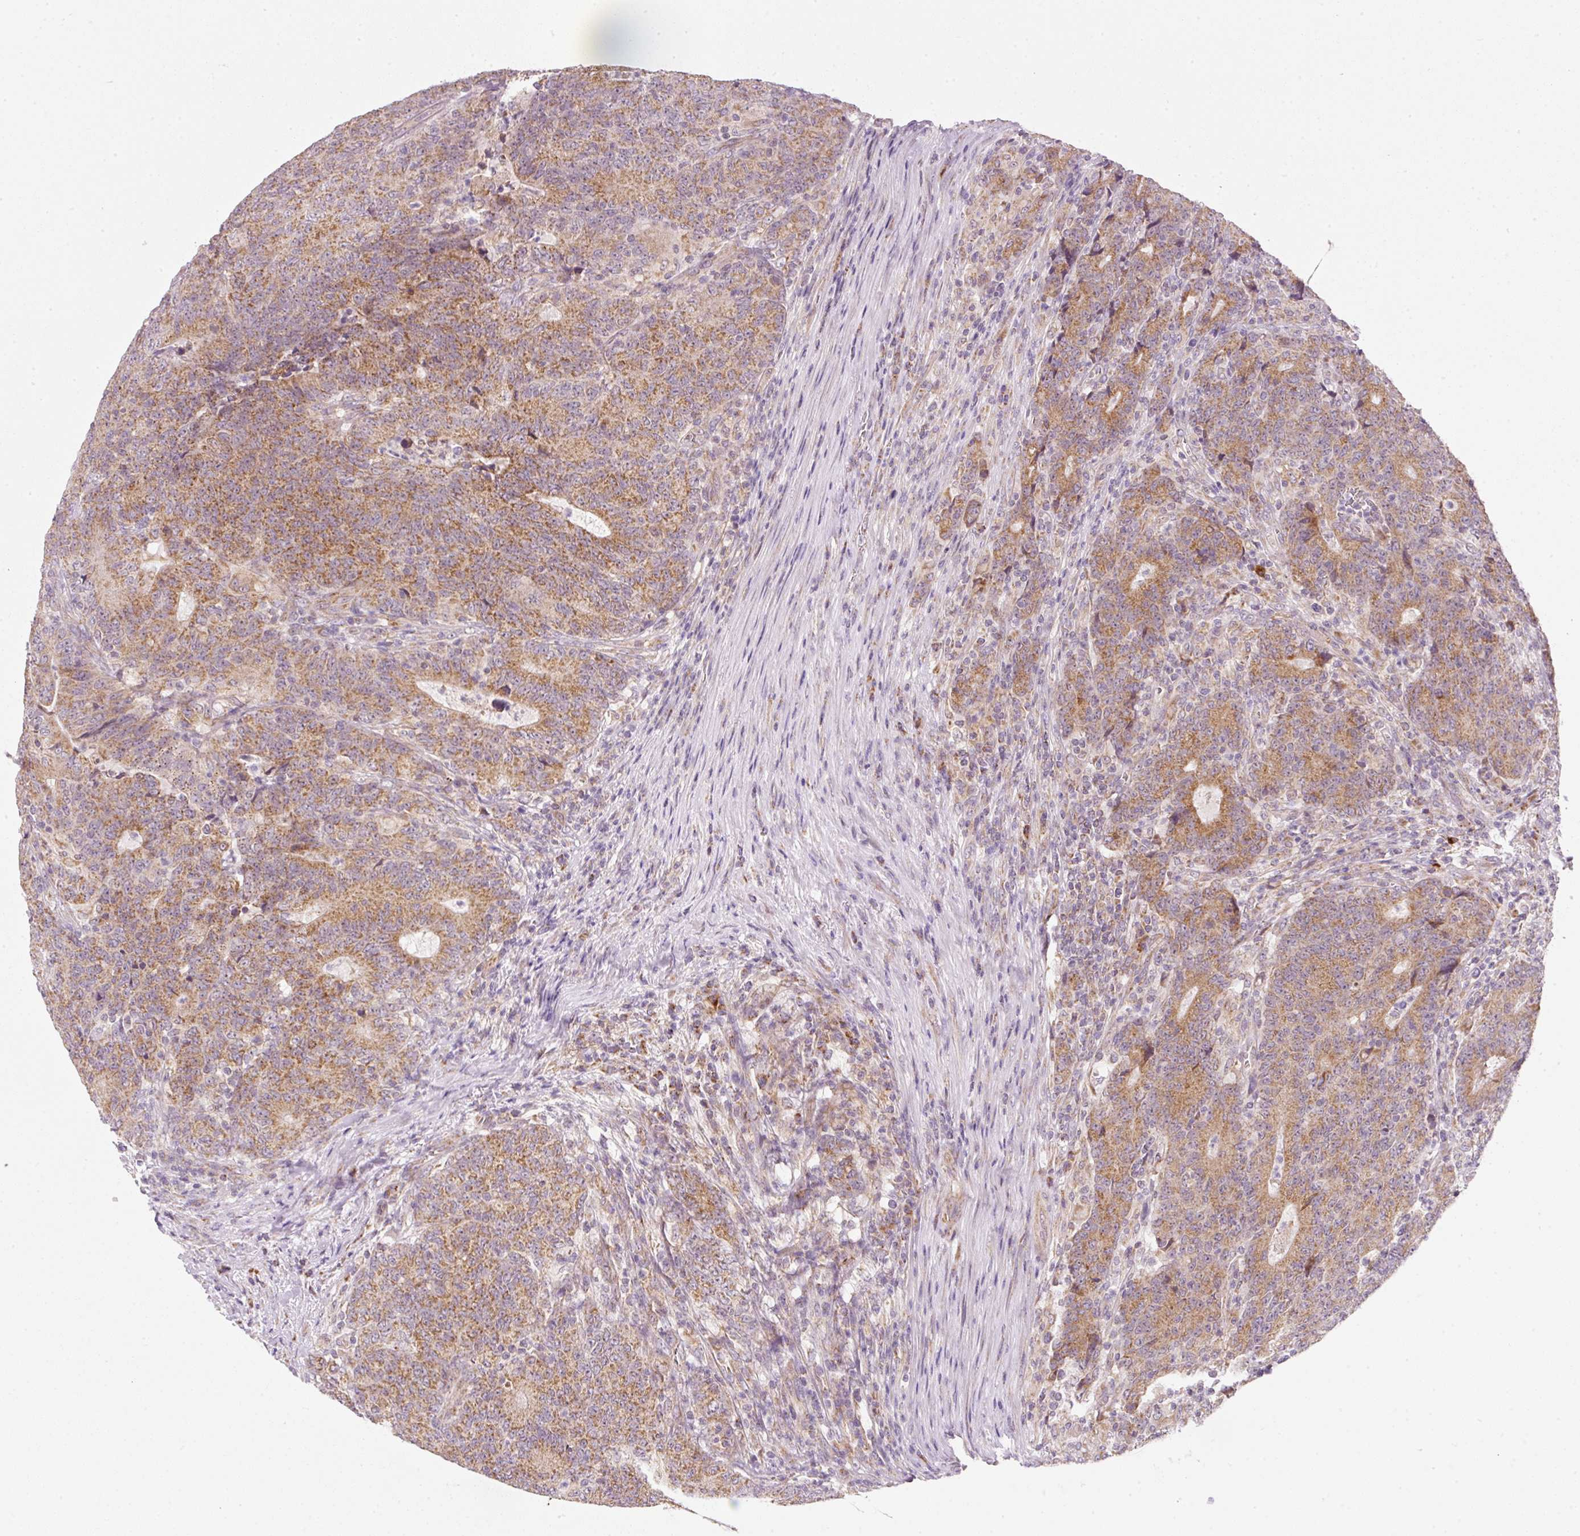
{"staining": {"intensity": "moderate", "quantity": ">75%", "location": "cytoplasmic/membranous"}, "tissue": "colorectal cancer", "cell_type": "Tumor cells", "image_type": "cancer", "snomed": [{"axis": "morphology", "description": "Adenocarcinoma, NOS"}, {"axis": "topography", "description": "Colon"}], "caption": "A photomicrograph of colorectal cancer stained for a protein demonstrates moderate cytoplasmic/membranous brown staining in tumor cells.", "gene": "FAM78B", "patient": {"sex": "female", "age": 75}}